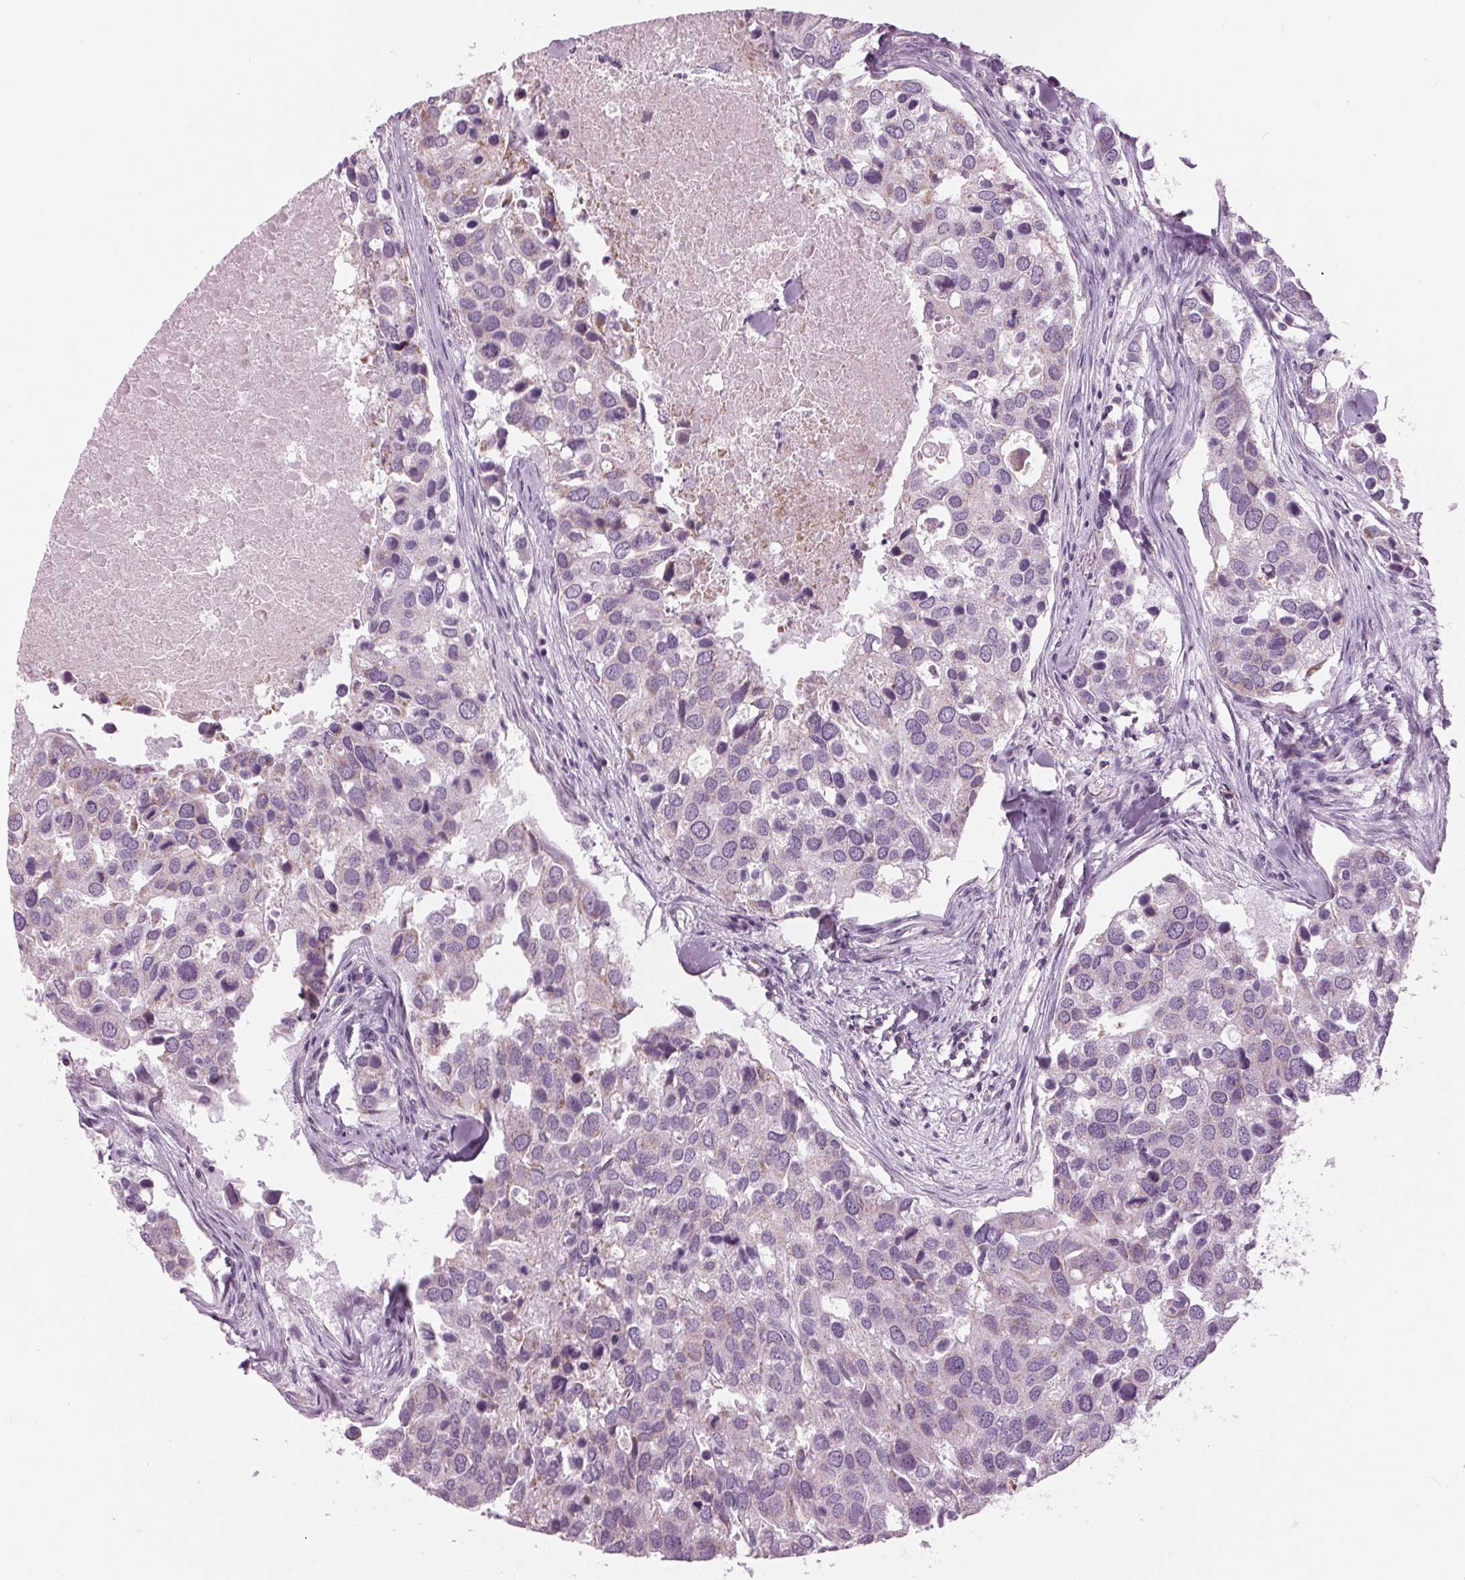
{"staining": {"intensity": "negative", "quantity": "none", "location": "none"}, "tissue": "breast cancer", "cell_type": "Tumor cells", "image_type": "cancer", "snomed": [{"axis": "morphology", "description": "Duct carcinoma"}, {"axis": "topography", "description": "Breast"}], "caption": "Immunohistochemistry (IHC) image of neoplastic tissue: breast cancer stained with DAB shows no significant protein expression in tumor cells.", "gene": "SAMD4A", "patient": {"sex": "female", "age": 83}}